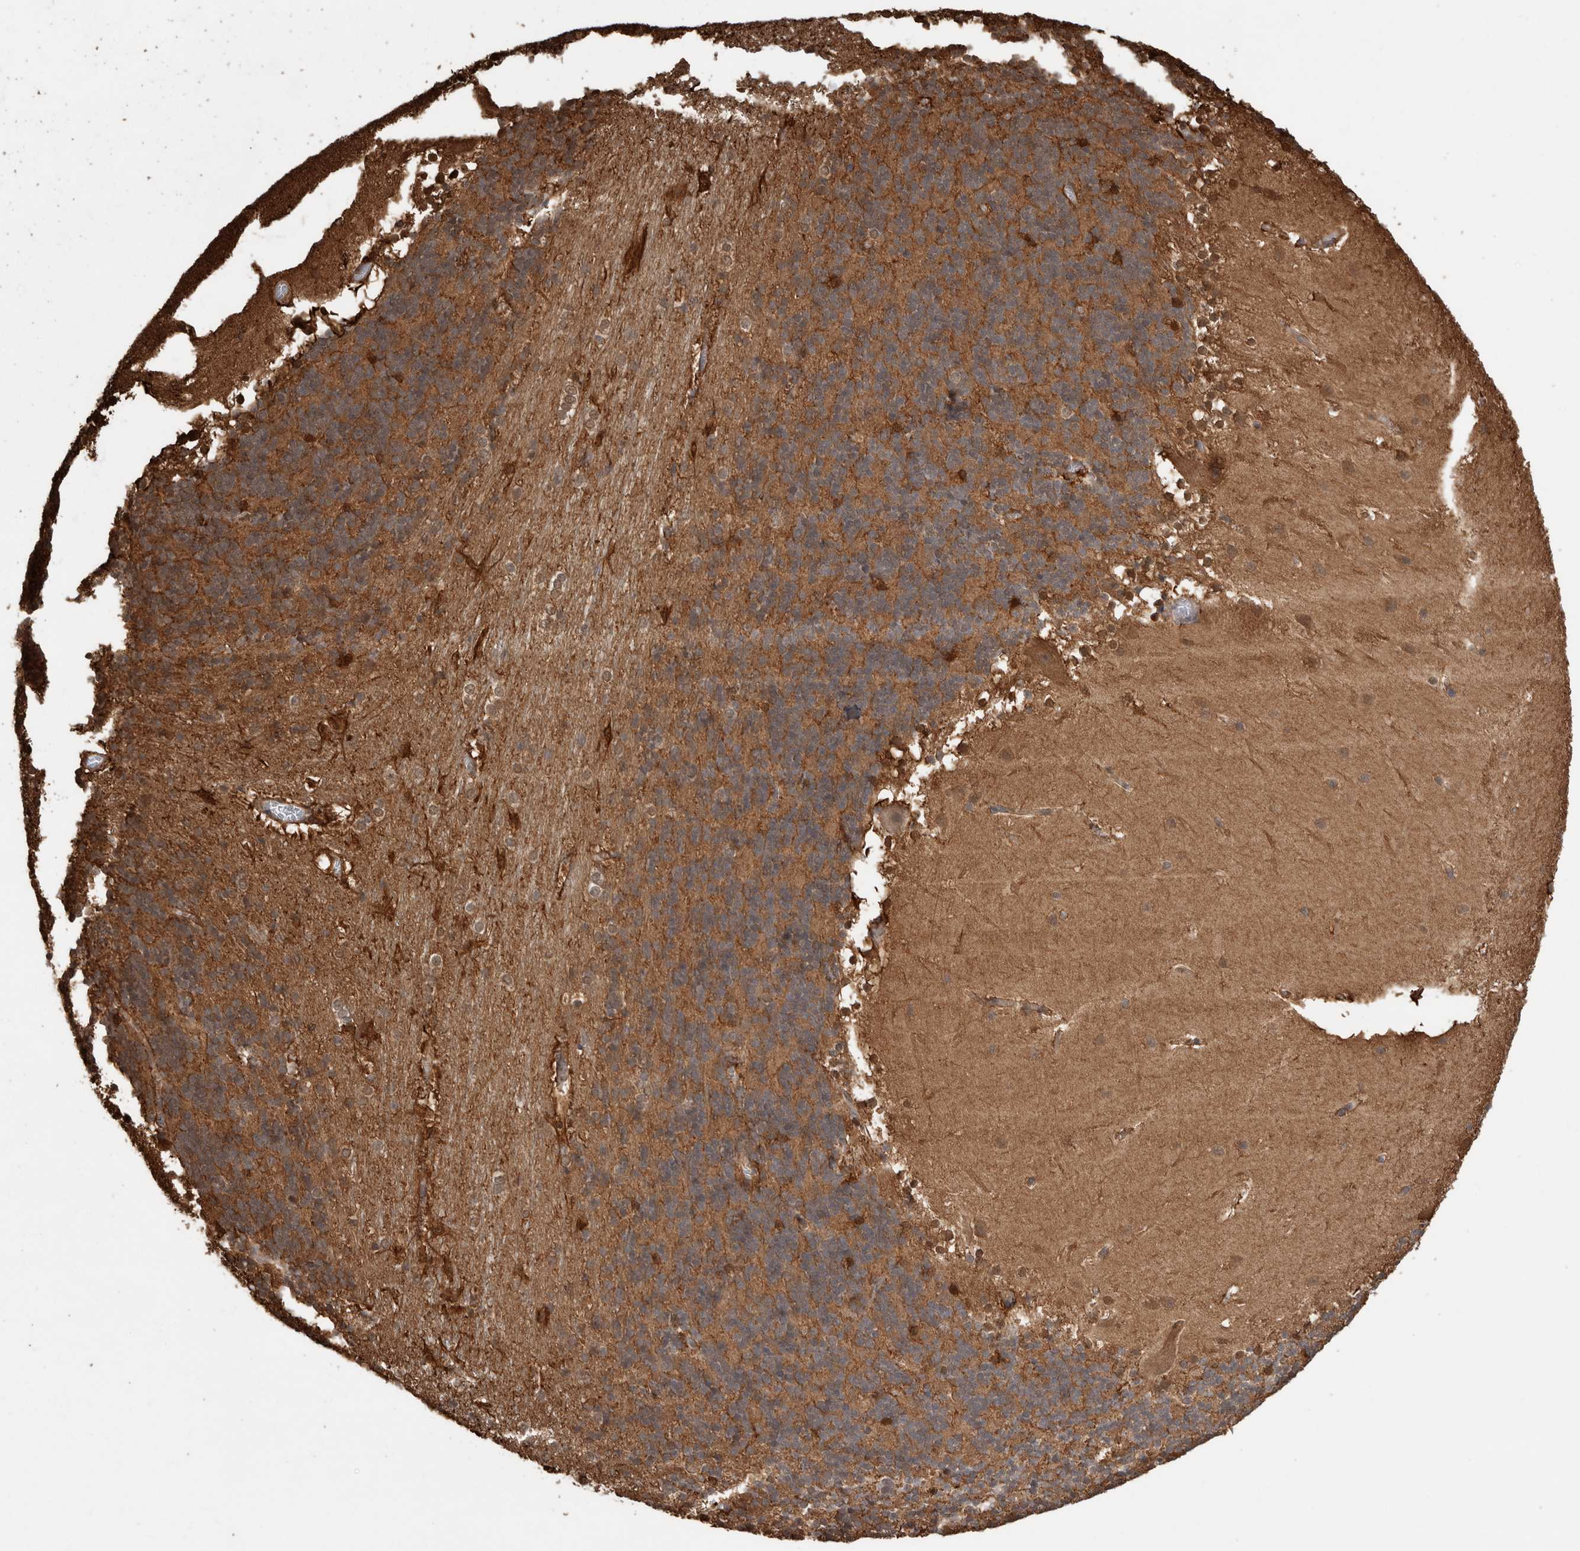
{"staining": {"intensity": "moderate", "quantity": "25%-75%", "location": "cytoplasmic/membranous"}, "tissue": "cerebellum", "cell_type": "Cells in granular layer", "image_type": "normal", "snomed": [{"axis": "morphology", "description": "Normal tissue, NOS"}, {"axis": "topography", "description": "Cerebellum"}], "caption": "A medium amount of moderate cytoplasmic/membranous expression is appreciated in approximately 25%-75% of cells in granular layer in benign cerebellum. The staining was performed using DAB to visualize the protein expression in brown, while the nuclei were stained in blue with hematoxylin (Magnification: 20x).", "gene": "TRIM5", "patient": {"sex": "female", "age": 19}}